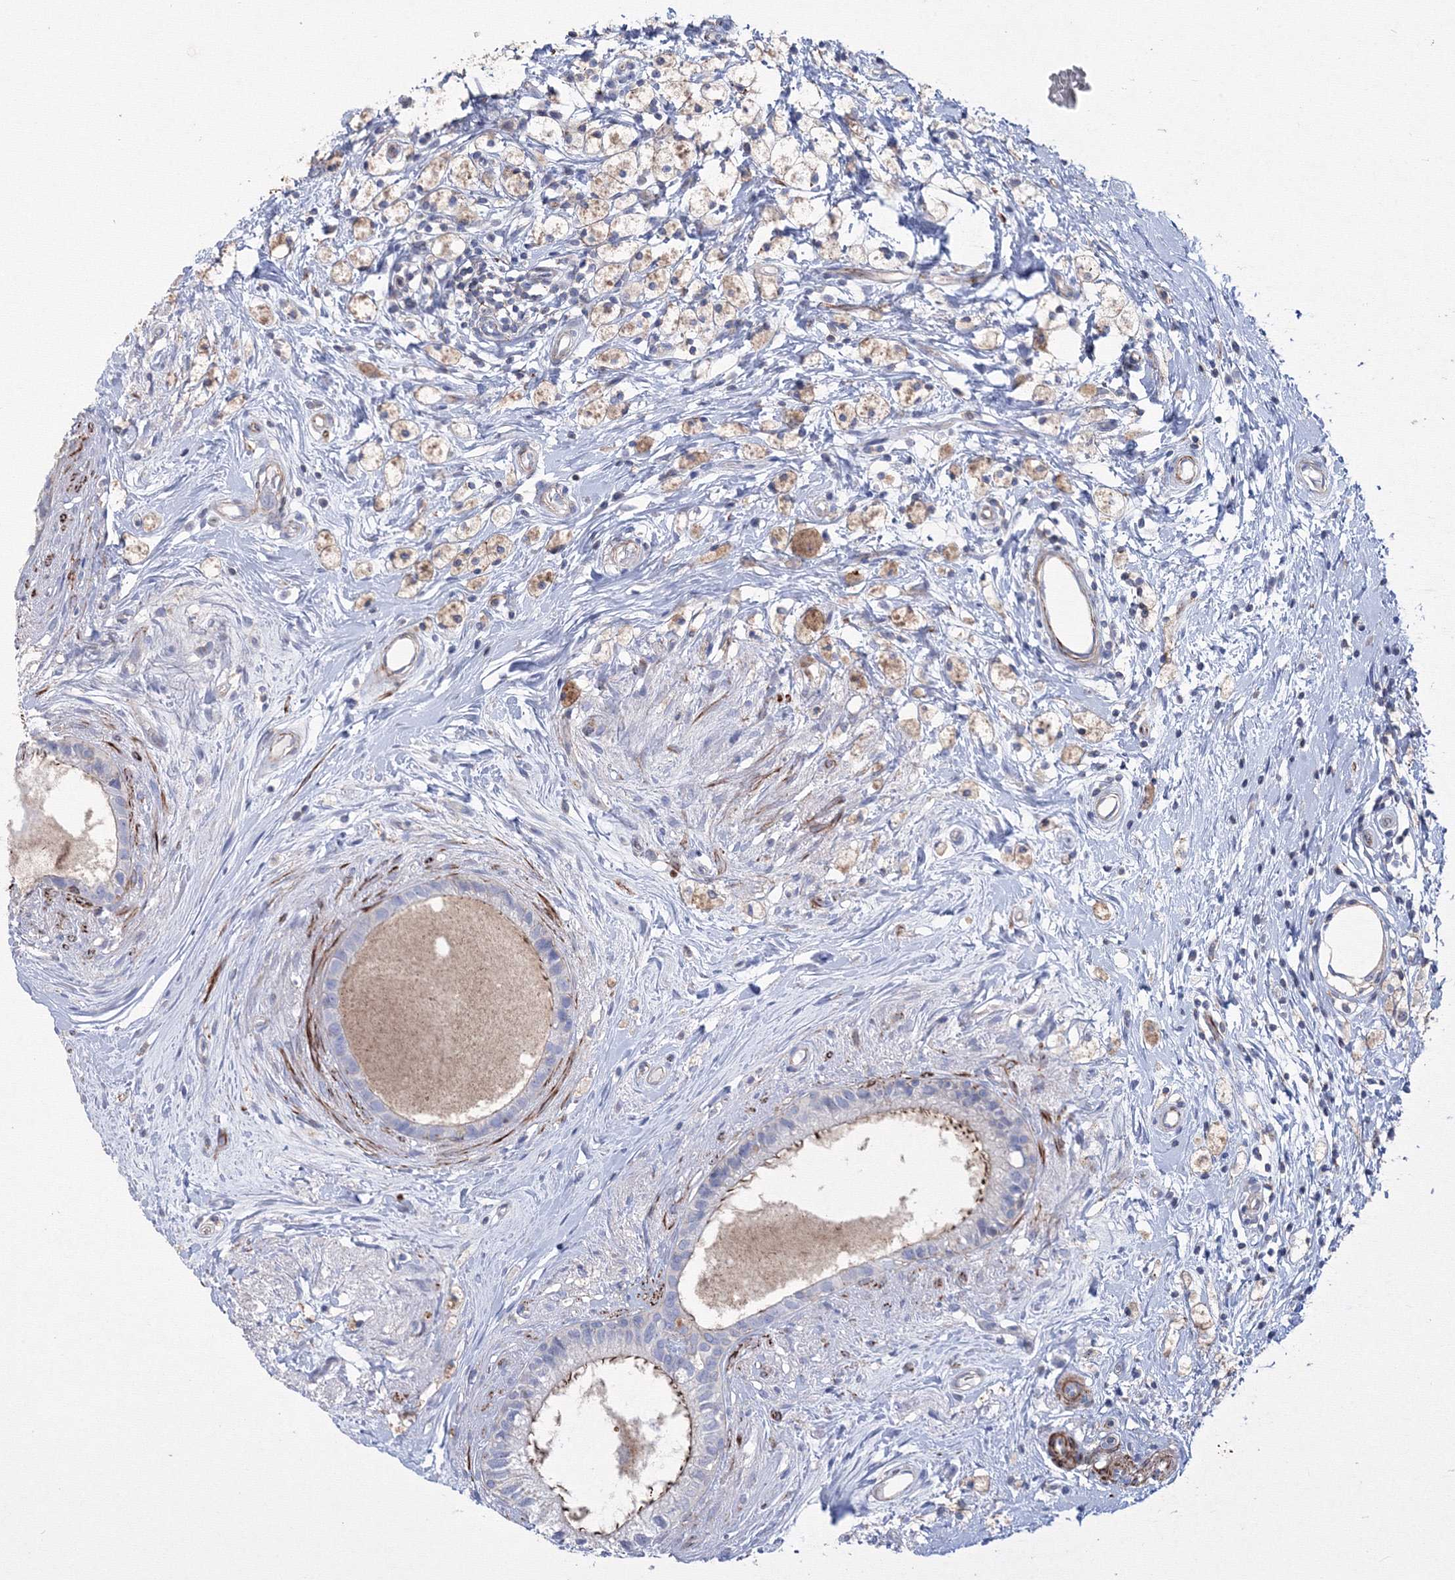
{"staining": {"intensity": "negative", "quantity": "none", "location": "none"}, "tissue": "epididymis", "cell_type": "Glandular cells", "image_type": "normal", "snomed": [{"axis": "morphology", "description": "Normal tissue, NOS"}, {"axis": "topography", "description": "Epididymis"}], "caption": "A histopathology image of human epididymis is negative for staining in glandular cells. (DAB IHC, high magnification).", "gene": "GPR82", "patient": {"sex": "male", "age": 80}}